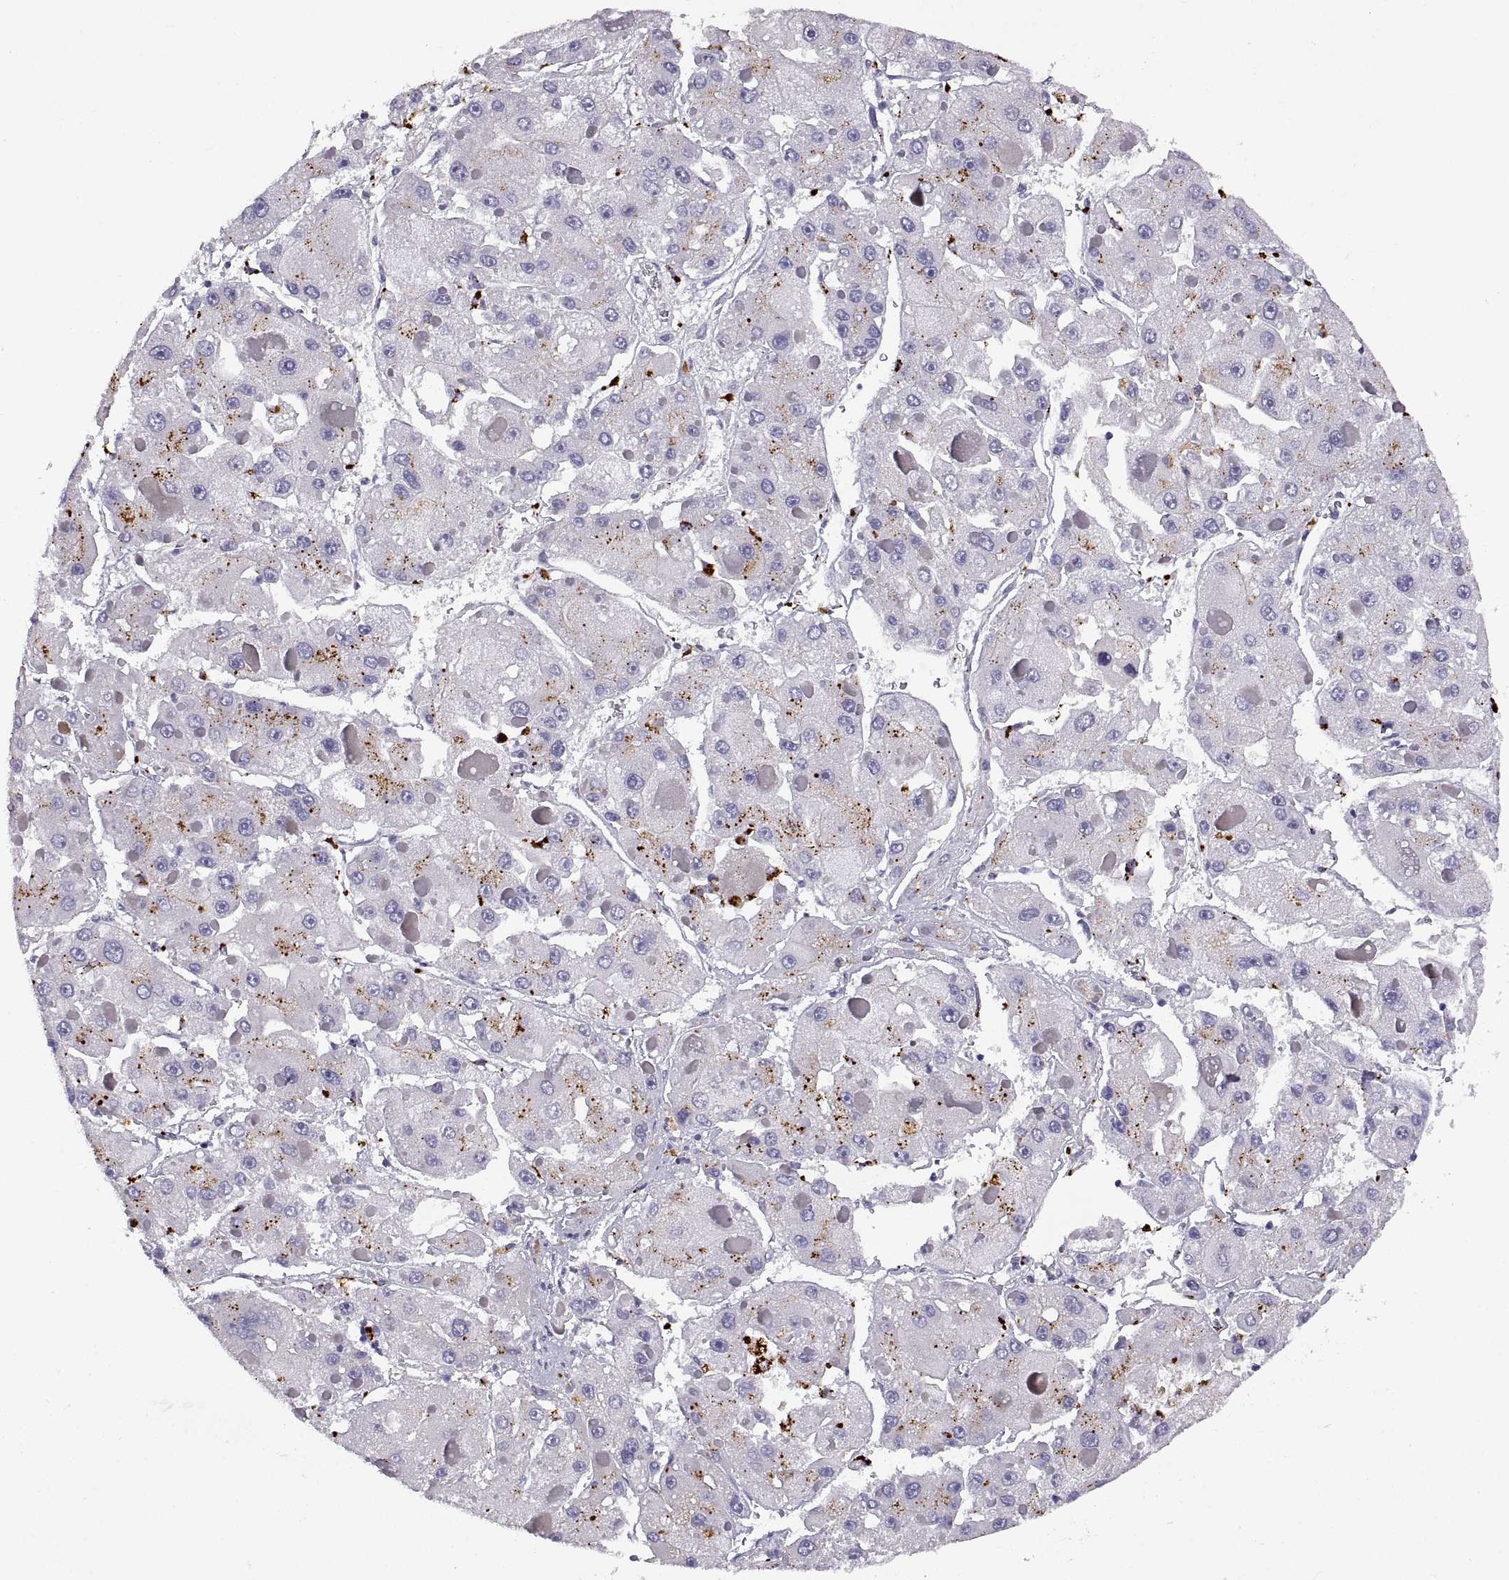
{"staining": {"intensity": "negative", "quantity": "none", "location": "none"}, "tissue": "liver cancer", "cell_type": "Tumor cells", "image_type": "cancer", "snomed": [{"axis": "morphology", "description": "Carcinoma, Hepatocellular, NOS"}, {"axis": "topography", "description": "Liver"}], "caption": "Immunohistochemistry (IHC) image of human hepatocellular carcinoma (liver) stained for a protein (brown), which demonstrates no staining in tumor cells.", "gene": "CRYBB3", "patient": {"sex": "female", "age": 73}}